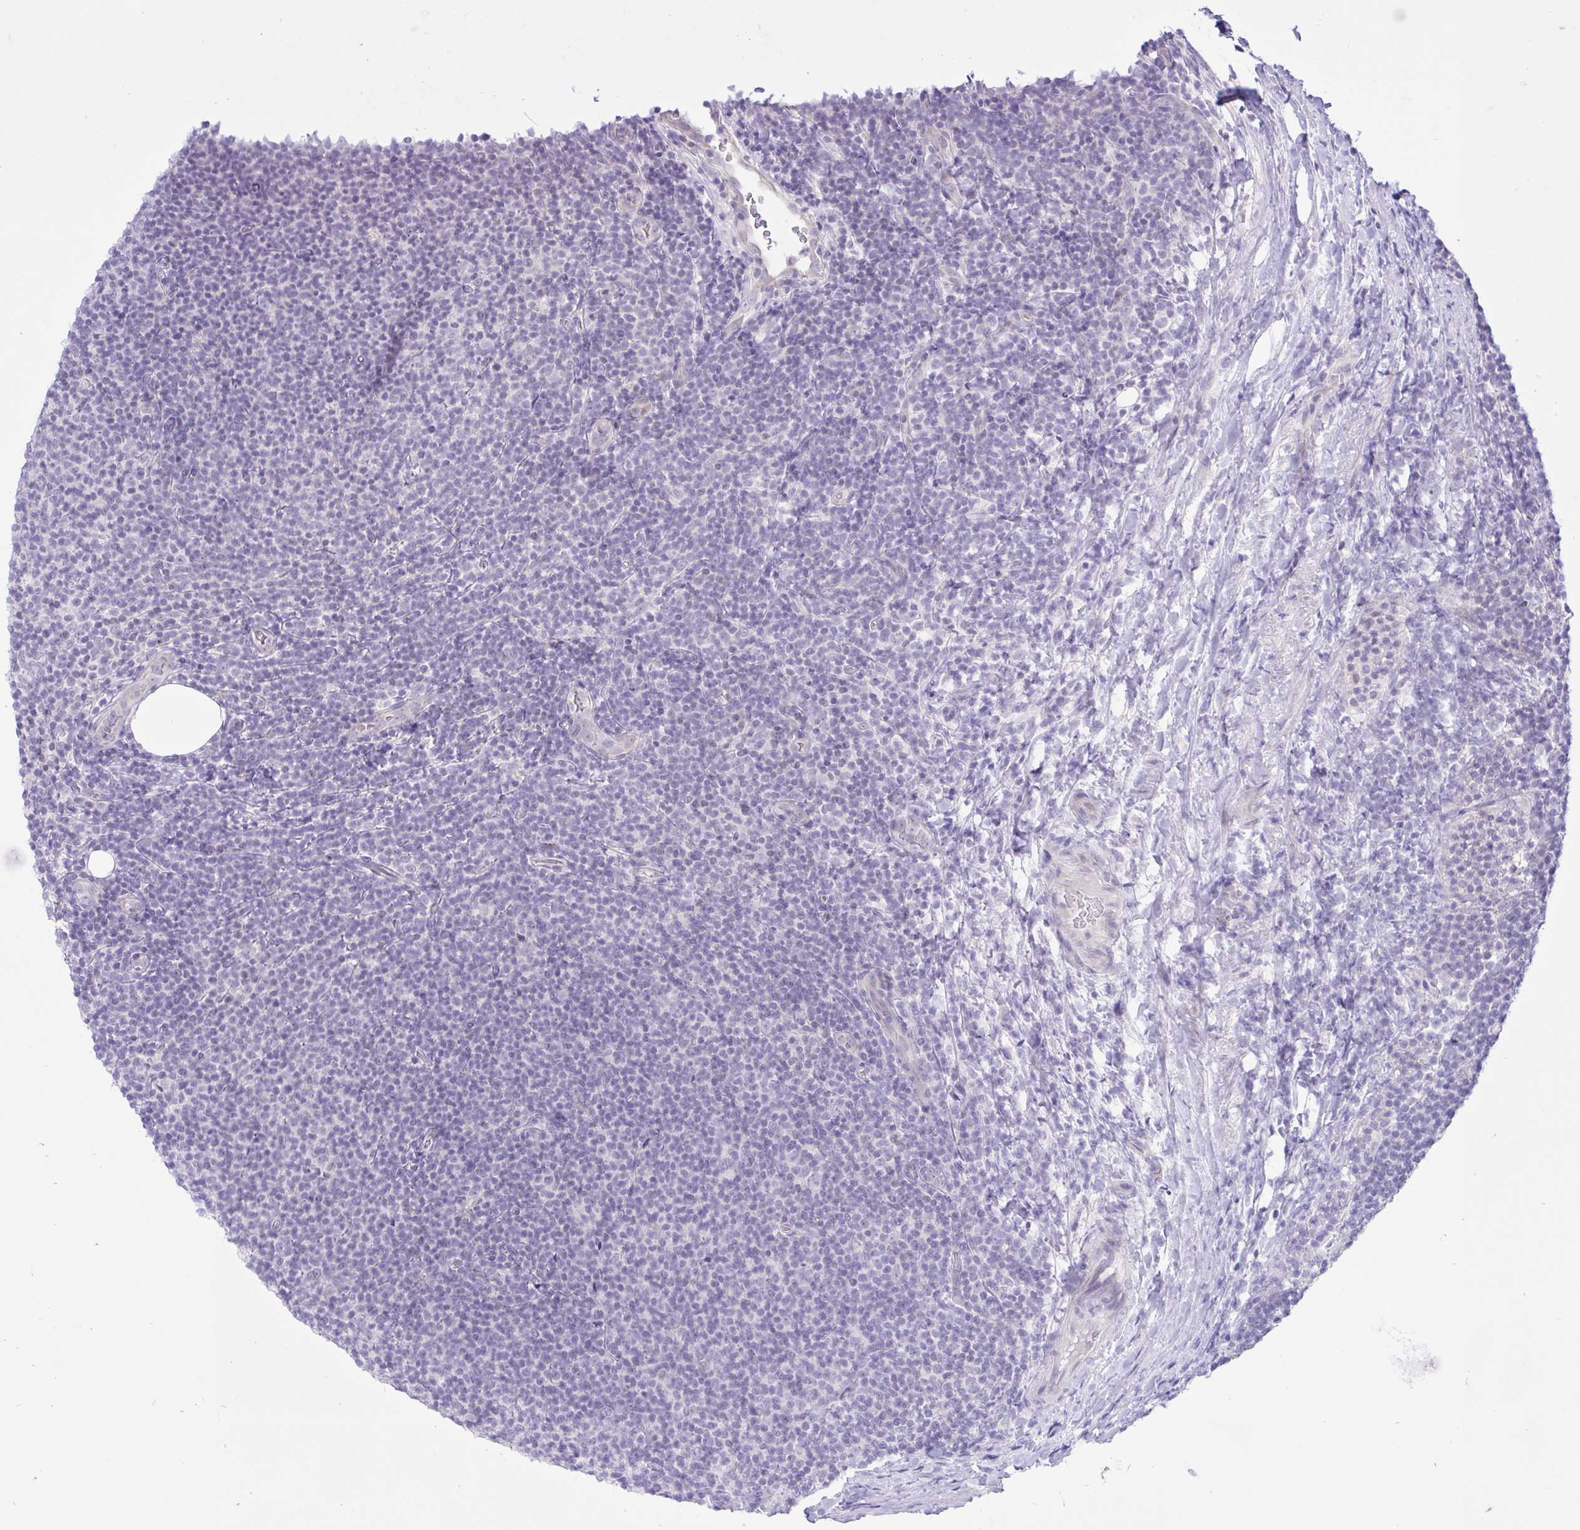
{"staining": {"intensity": "negative", "quantity": "none", "location": "none"}, "tissue": "lymphoma", "cell_type": "Tumor cells", "image_type": "cancer", "snomed": [{"axis": "morphology", "description": "Malignant lymphoma, non-Hodgkin's type, Low grade"}, {"axis": "topography", "description": "Lymph node"}], "caption": "Malignant lymphoma, non-Hodgkin's type (low-grade) was stained to show a protein in brown. There is no significant staining in tumor cells. (DAB (3,3'-diaminobenzidine) immunohistochemistry, high magnification).", "gene": "ZNF101", "patient": {"sex": "male", "age": 66}}